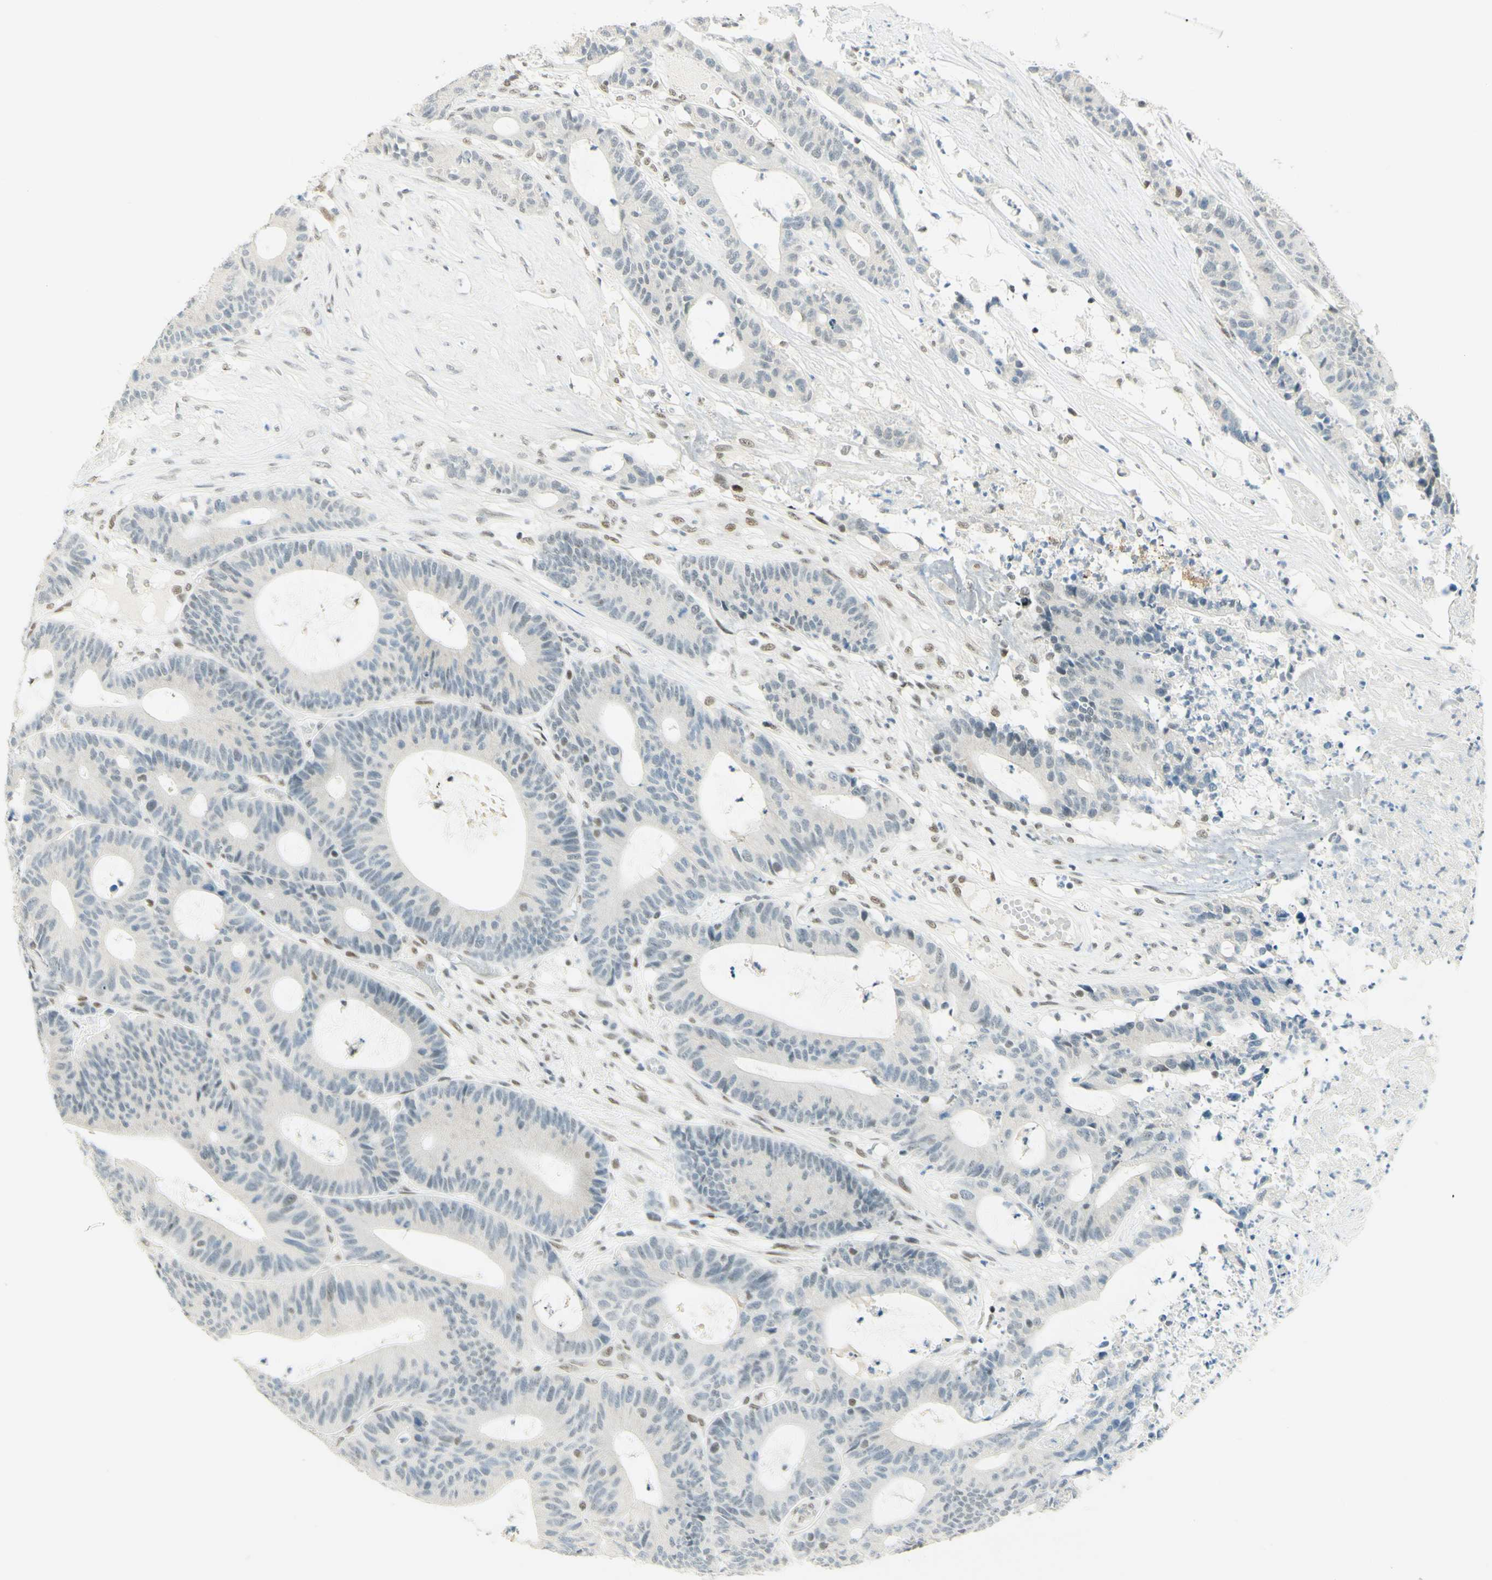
{"staining": {"intensity": "negative", "quantity": "none", "location": "none"}, "tissue": "colorectal cancer", "cell_type": "Tumor cells", "image_type": "cancer", "snomed": [{"axis": "morphology", "description": "Adenocarcinoma, NOS"}, {"axis": "topography", "description": "Colon"}], "caption": "A high-resolution photomicrograph shows immunohistochemistry staining of adenocarcinoma (colorectal), which shows no significant staining in tumor cells. (DAB (3,3'-diaminobenzidine) IHC visualized using brightfield microscopy, high magnification).", "gene": "PMS2", "patient": {"sex": "female", "age": 84}}